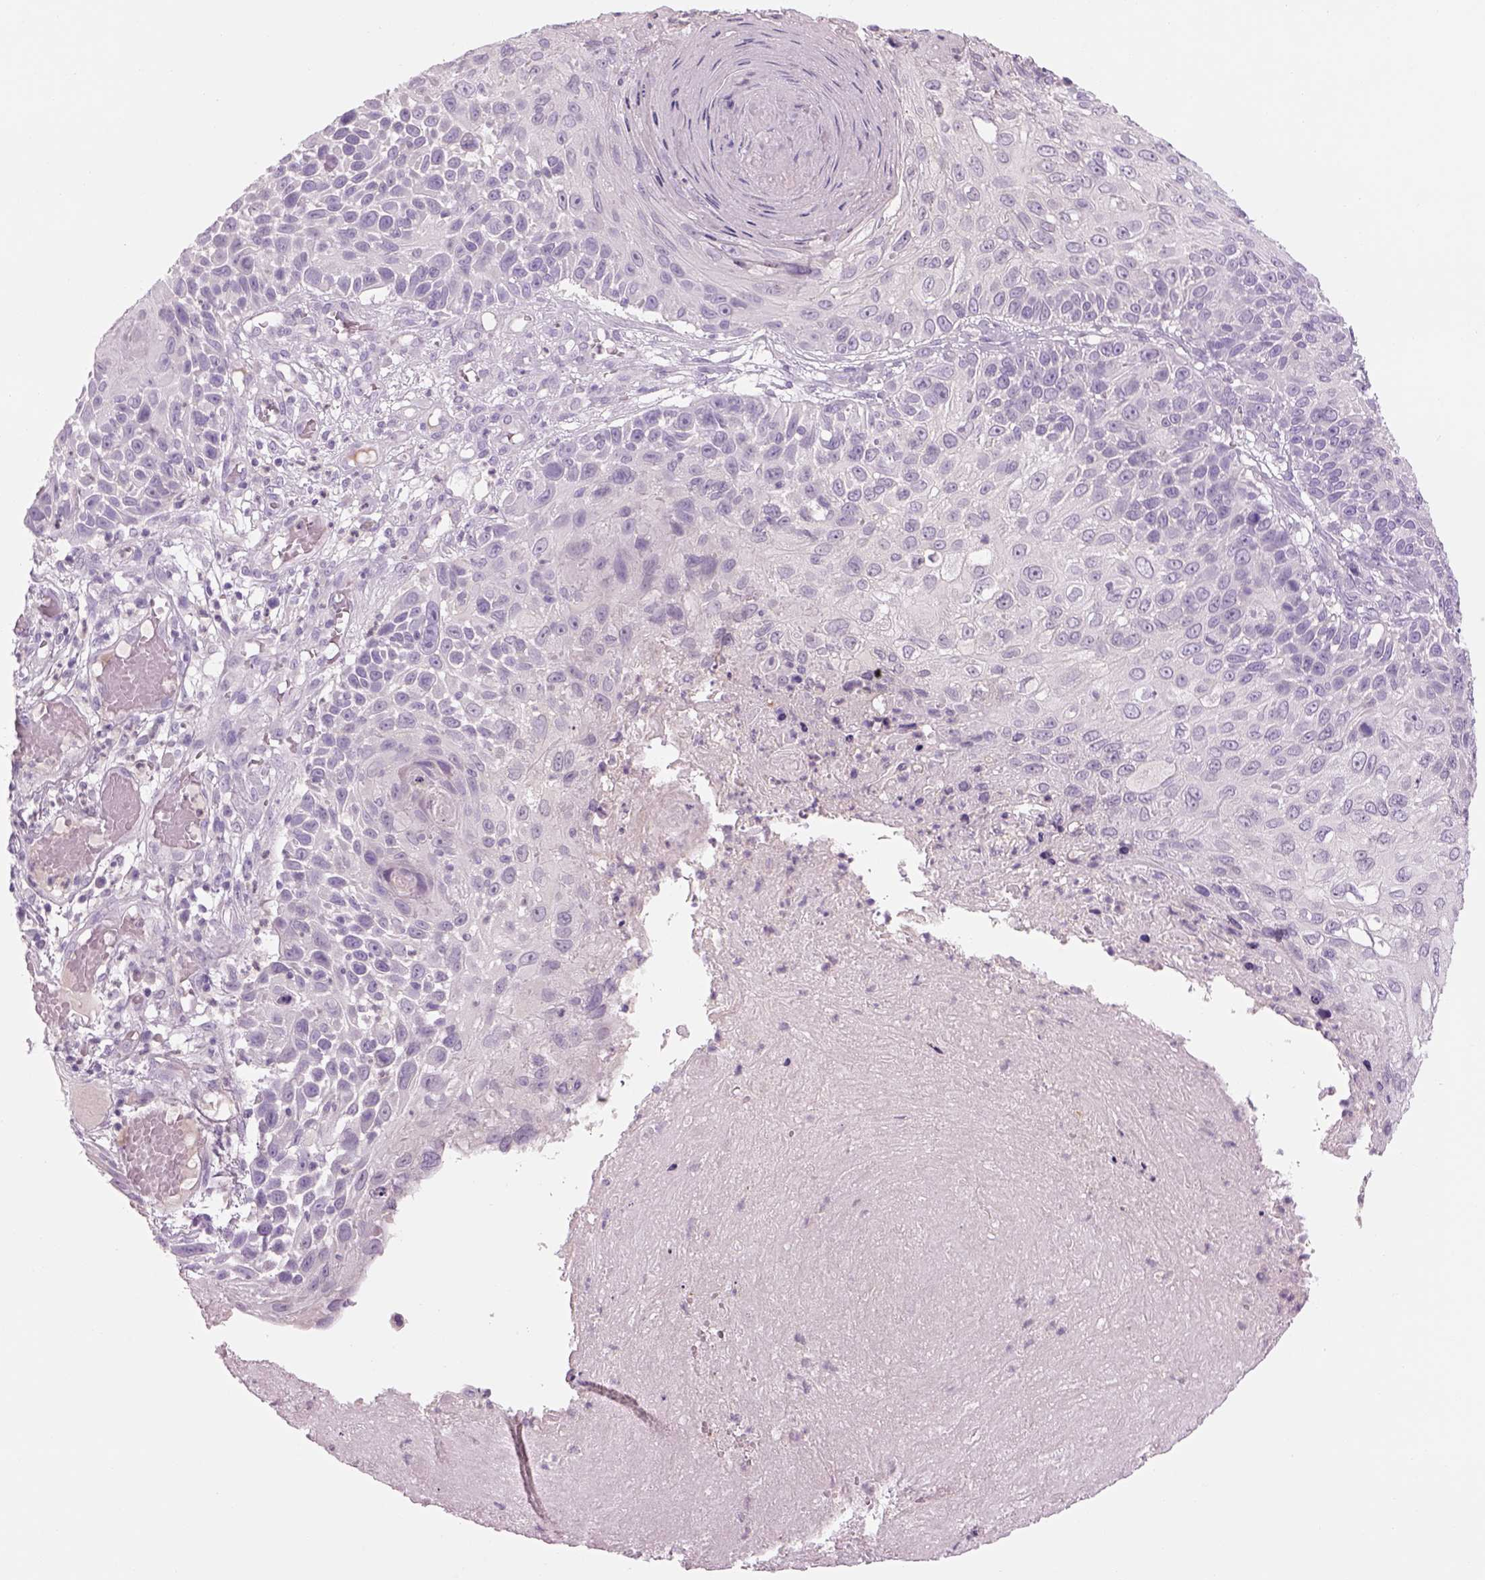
{"staining": {"intensity": "negative", "quantity": "none", "location": "none"}, "tissue": "skin cancer", "cell_type": "Tumor cells", "image_type": "cancer", "snomed": [{"axis": "morphology", "description": "Squamous cell carcinoma, NOS"}, {"axis": "topography", "description": "Skin"}], "caption": "IHC photomicrograph of squamous cell carcinoma (skin) stained for a protein (brown), which displays no expression in tumor cells.", "gene": "MDH1B", "patient": {"sex": "male", "age": 92}}